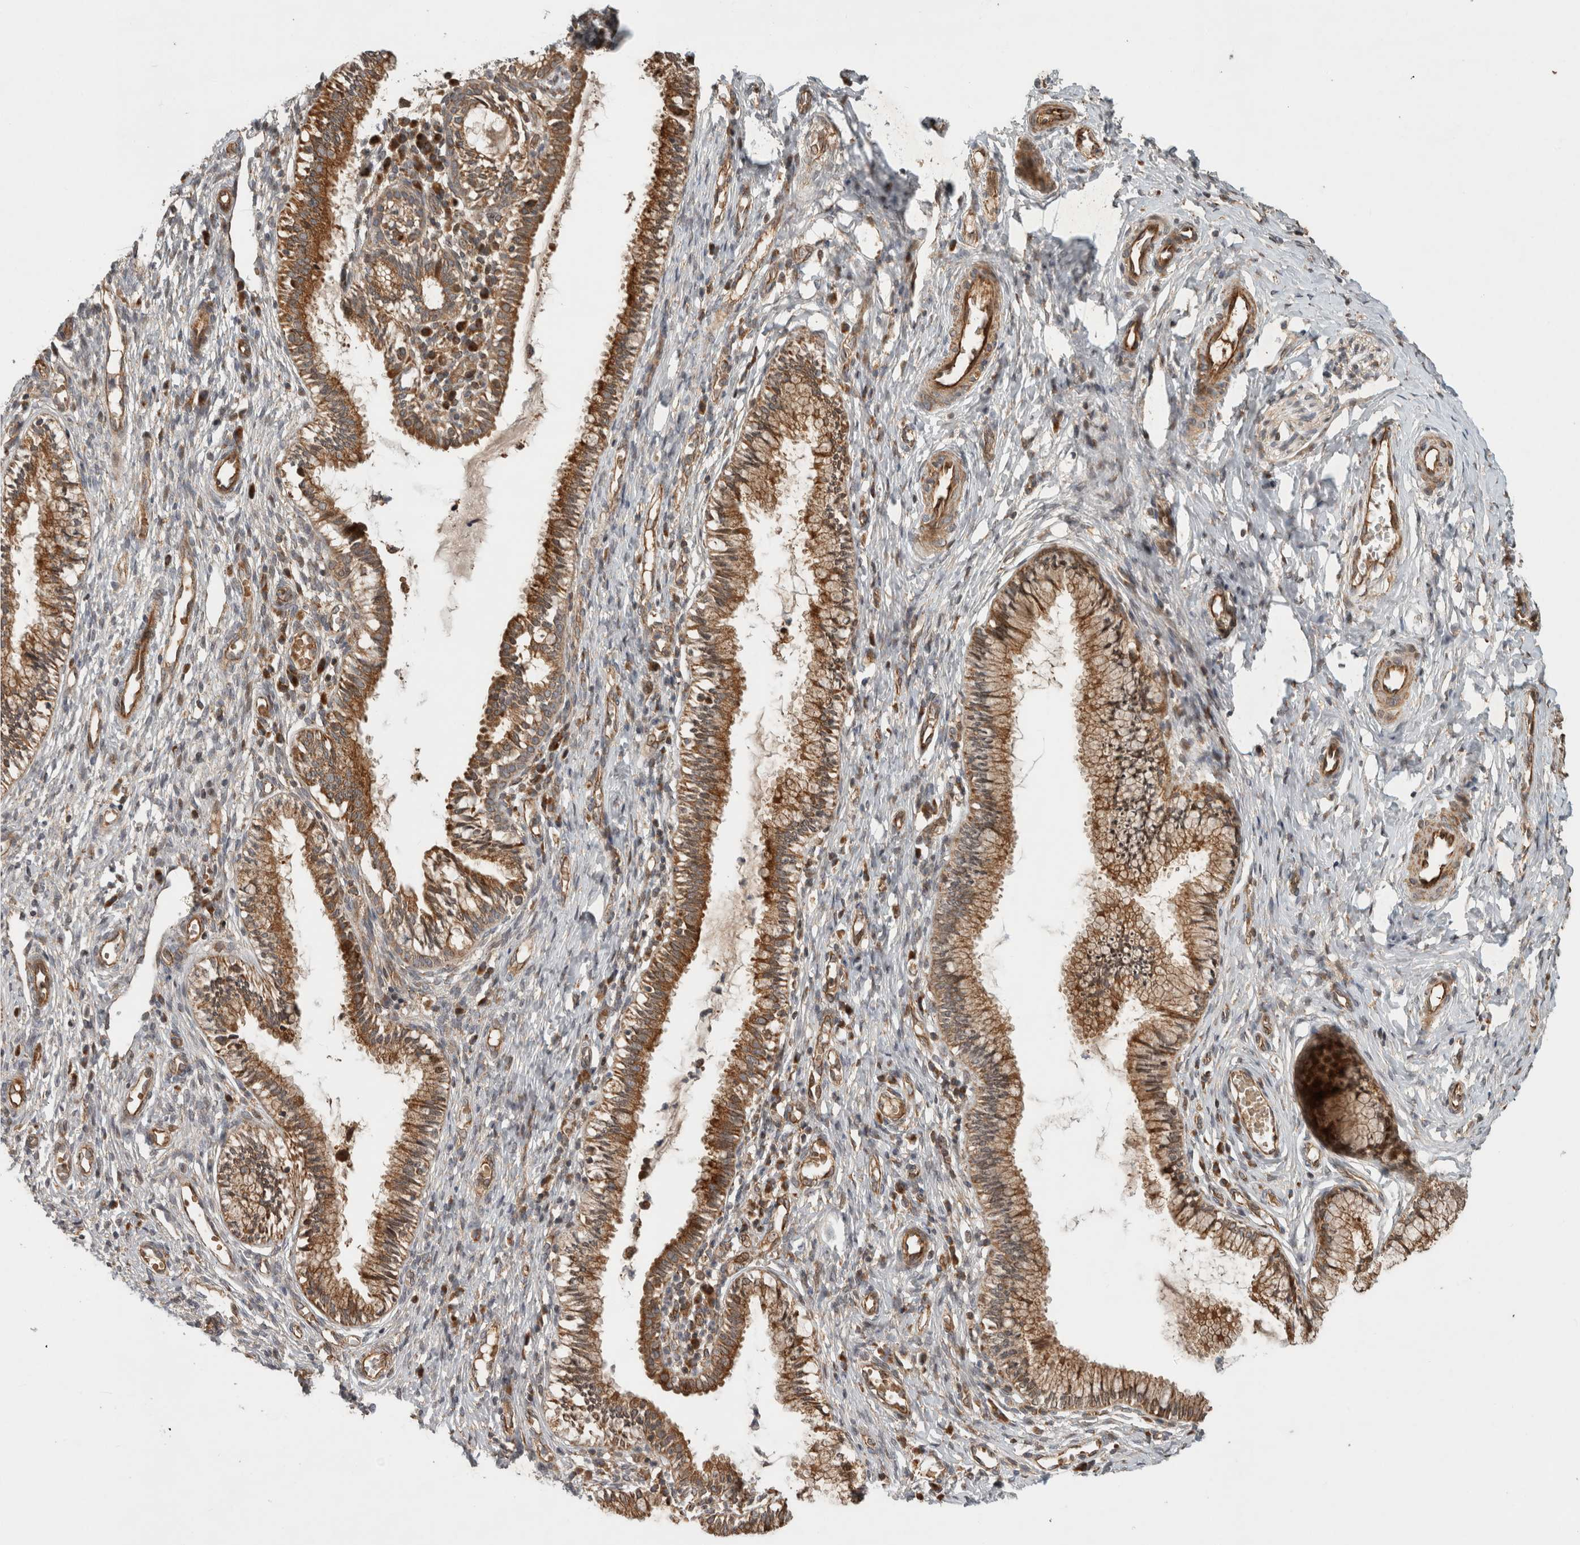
{"staining": {"intensity": "moderate", "quantity": ">75%", "location": "cytoplasmic/membranous"}, "tissue": "cervix", "cell_type": "Glandular cells", "image_type": "normal", "snomed": [{"axis": "morphology", "description": "Normal tissue, NOS"}, {"axis": "topography", "description": "Cervix"}], "caption": "Protein staining of unremarkable cervix demonstrates moderate cytoplasmic/membranous positivity in approximately >75% of glandular cells.", "gene": "TUBD1", "patient": {"sex": "female", "age": 27}}